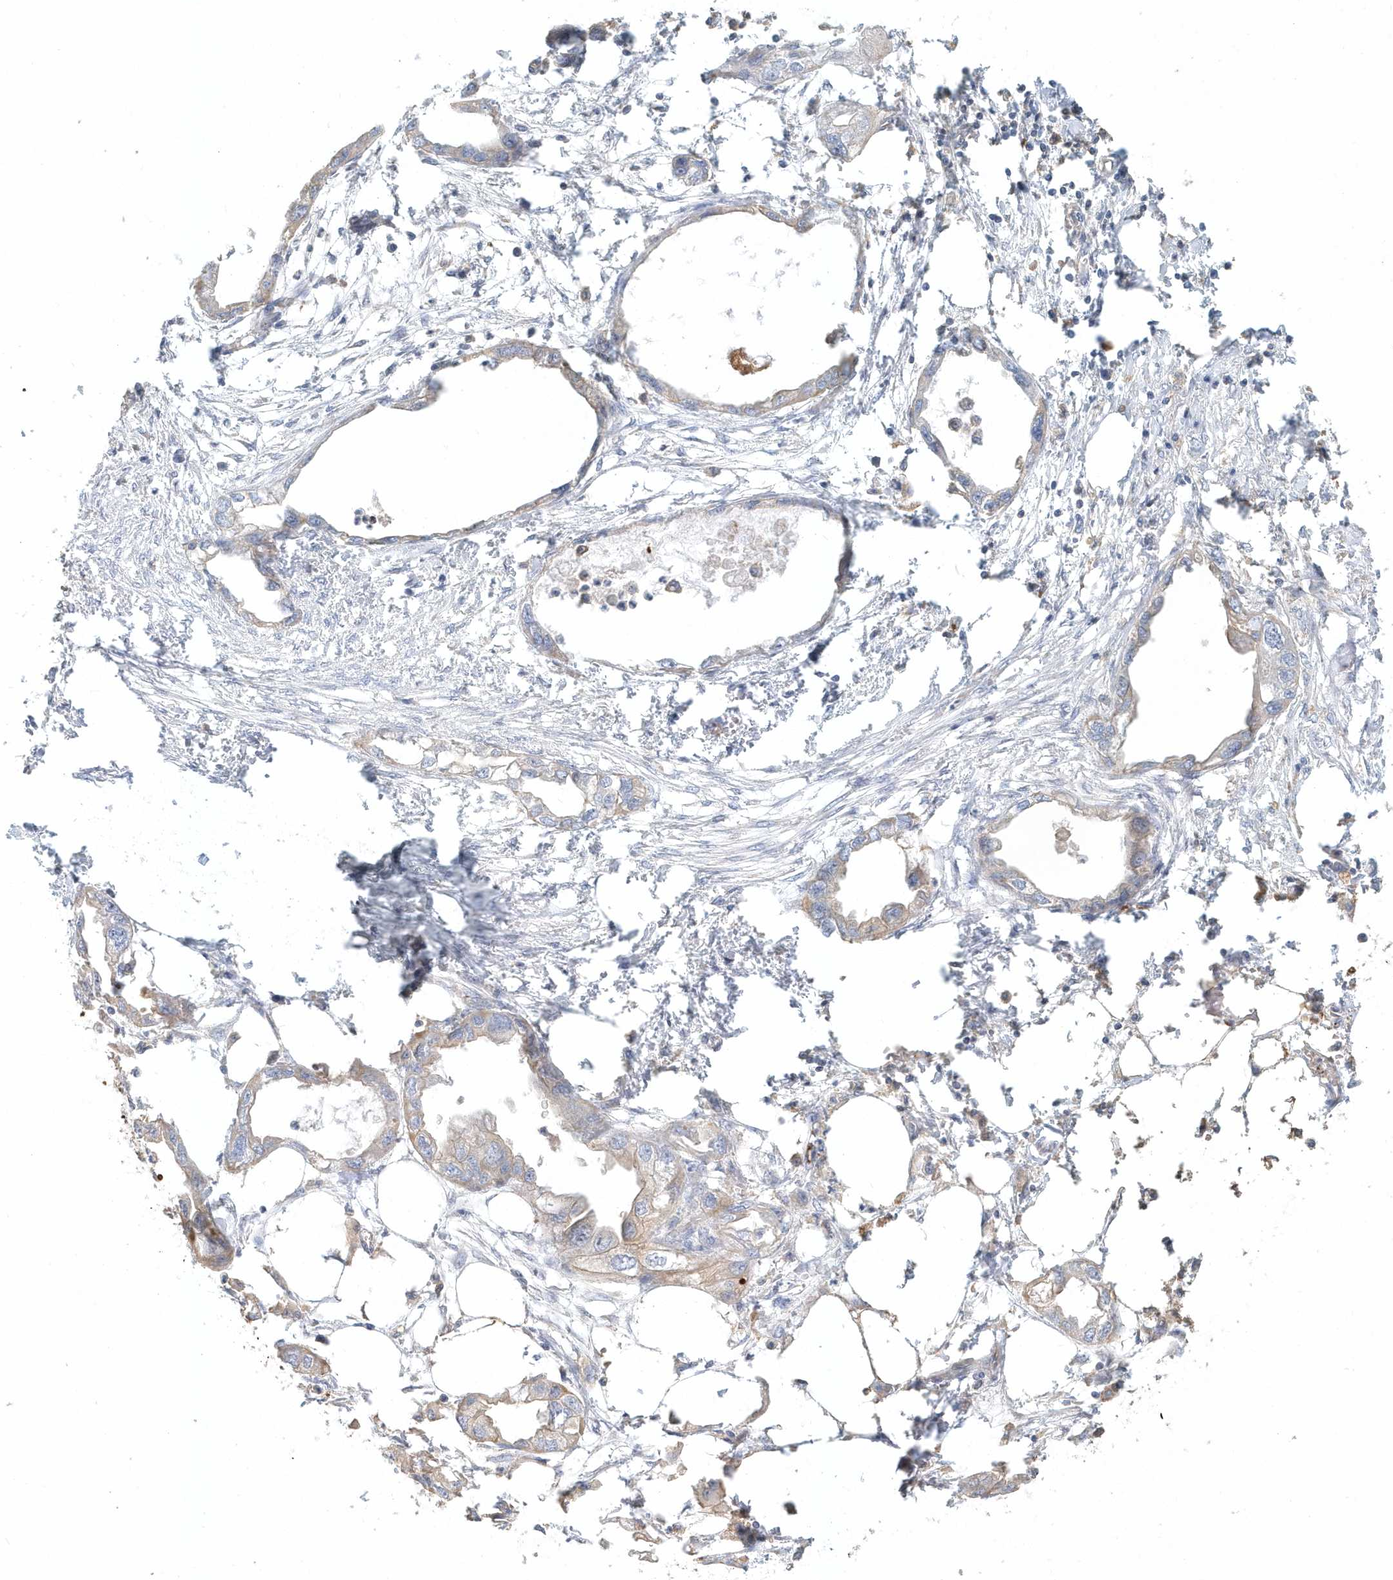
{"staining": {"intensity": "weak", "quantity": "<25%", "location": "cytoplasmic/membranous"}, "tissue": "endometrial cancer", "cell_type": "Tumor cells", "image_type": "cancer", "snomed": [{"axis": "morphology", "description": "Adenocarcinoma, NOS"}, {"axis": "morphology", "description": "Adenocarcinoma, metastatic, NOS"}, {"axis": "topography", "description": "Adipose tissue"}, {"axis": "topography", "description": "Endometrium"}], "caption": "There is no significant expression in tumor cells of metastatic adenocarcinoma (endometrial).", "gene": "MMRN1", "patient": {"sex": "female", "age": 67}}